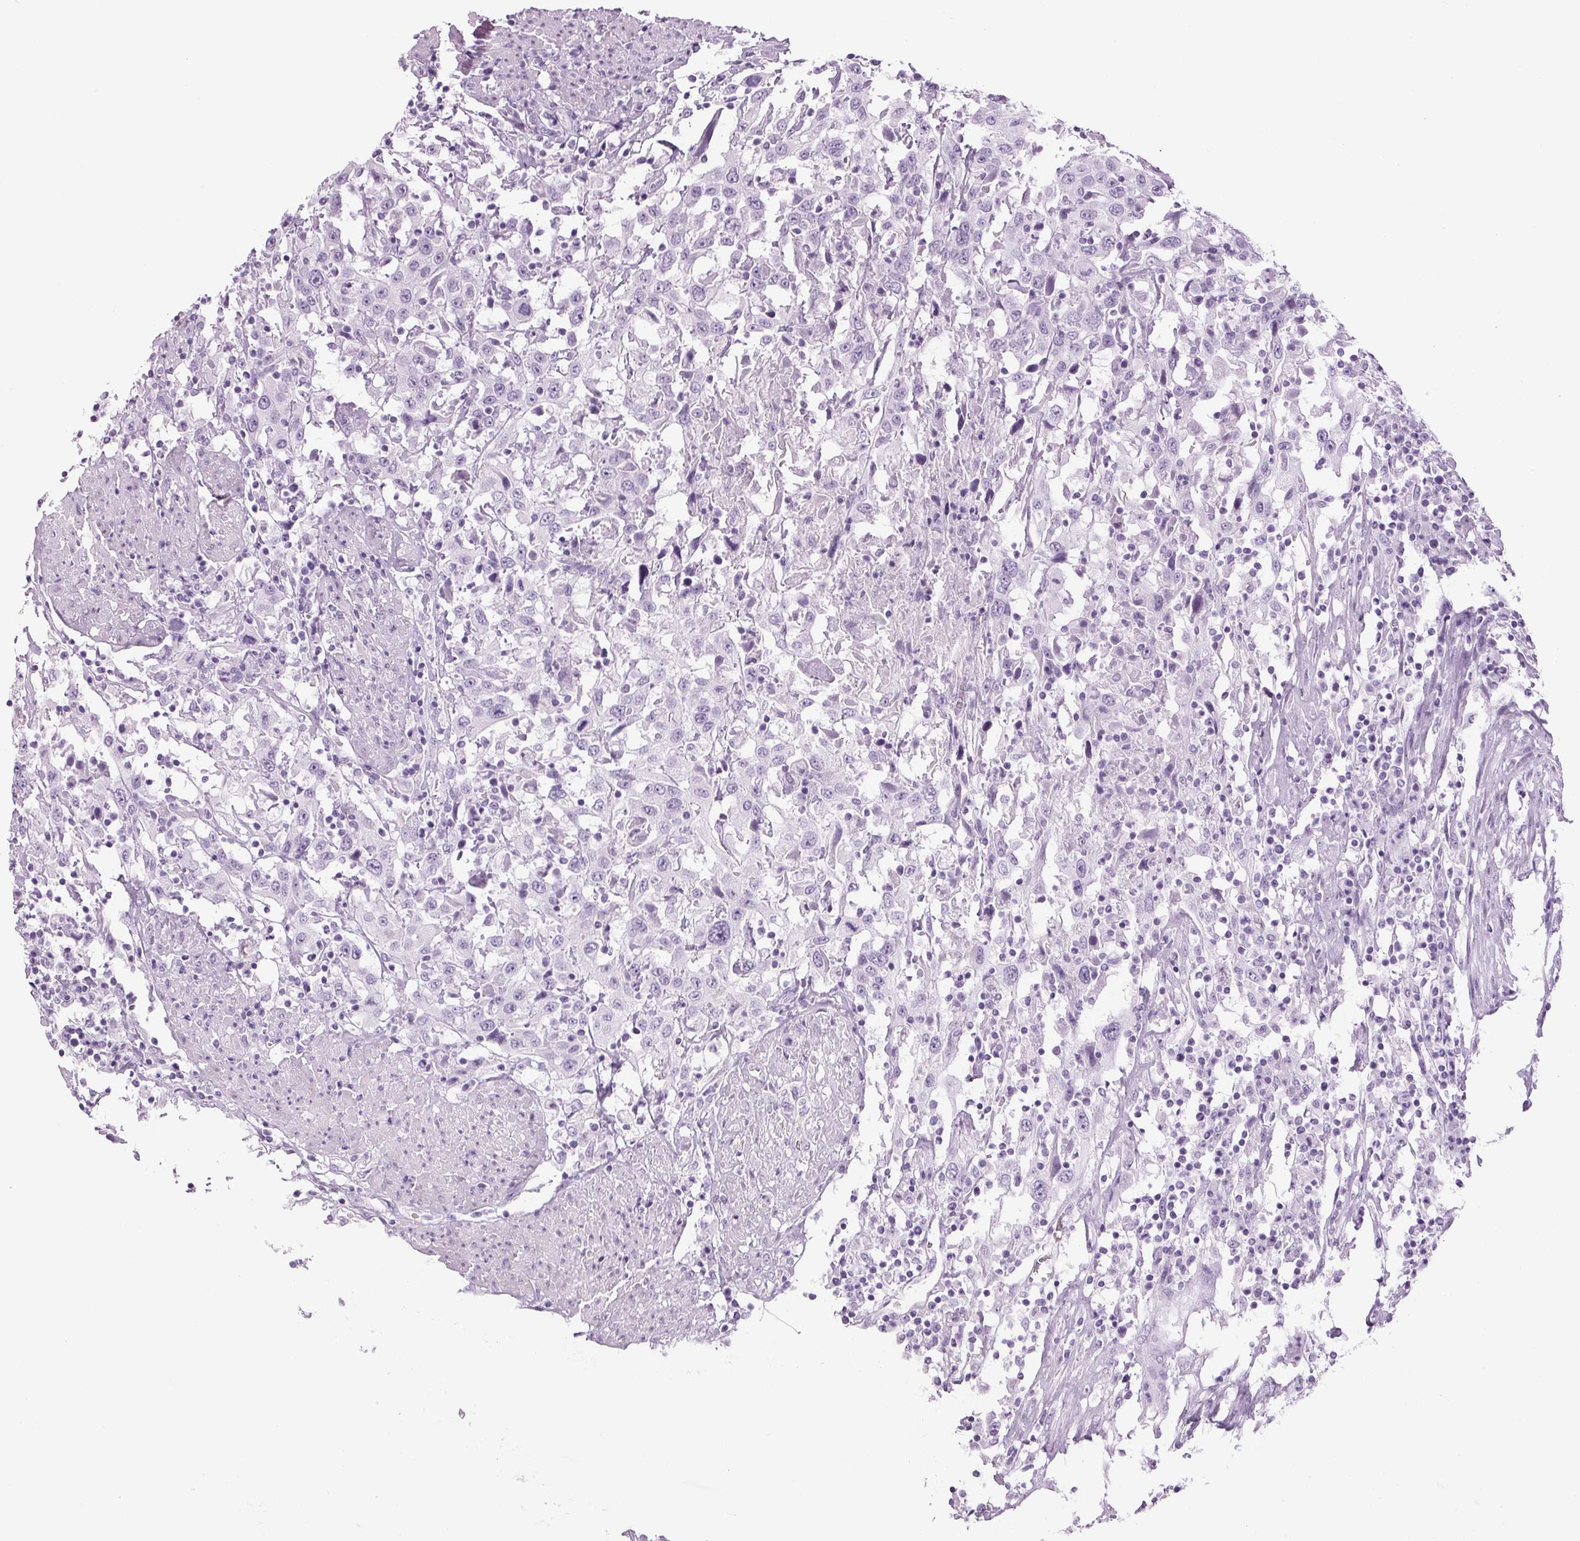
{"staining": {"intensity": "negative", "quantity": "none", "location": "none"}, "tissue": "urothelial cancer", "cell_type": "Tumor cells", "image_type": "cancer", "snomed": [{"axis": "morphology", "description": "Urothelial carcinoma, High grade"}, {"axis": "topography", "description": "Urinary bladder"}], "caption": "The immunohistochemistry (IHC) micrograph has no significant expression in tumor cells of high-grade urothelial carcinoma tissue.", "gene": "PPP1R1A", "patient": {"sex": "male", "age": 61}}